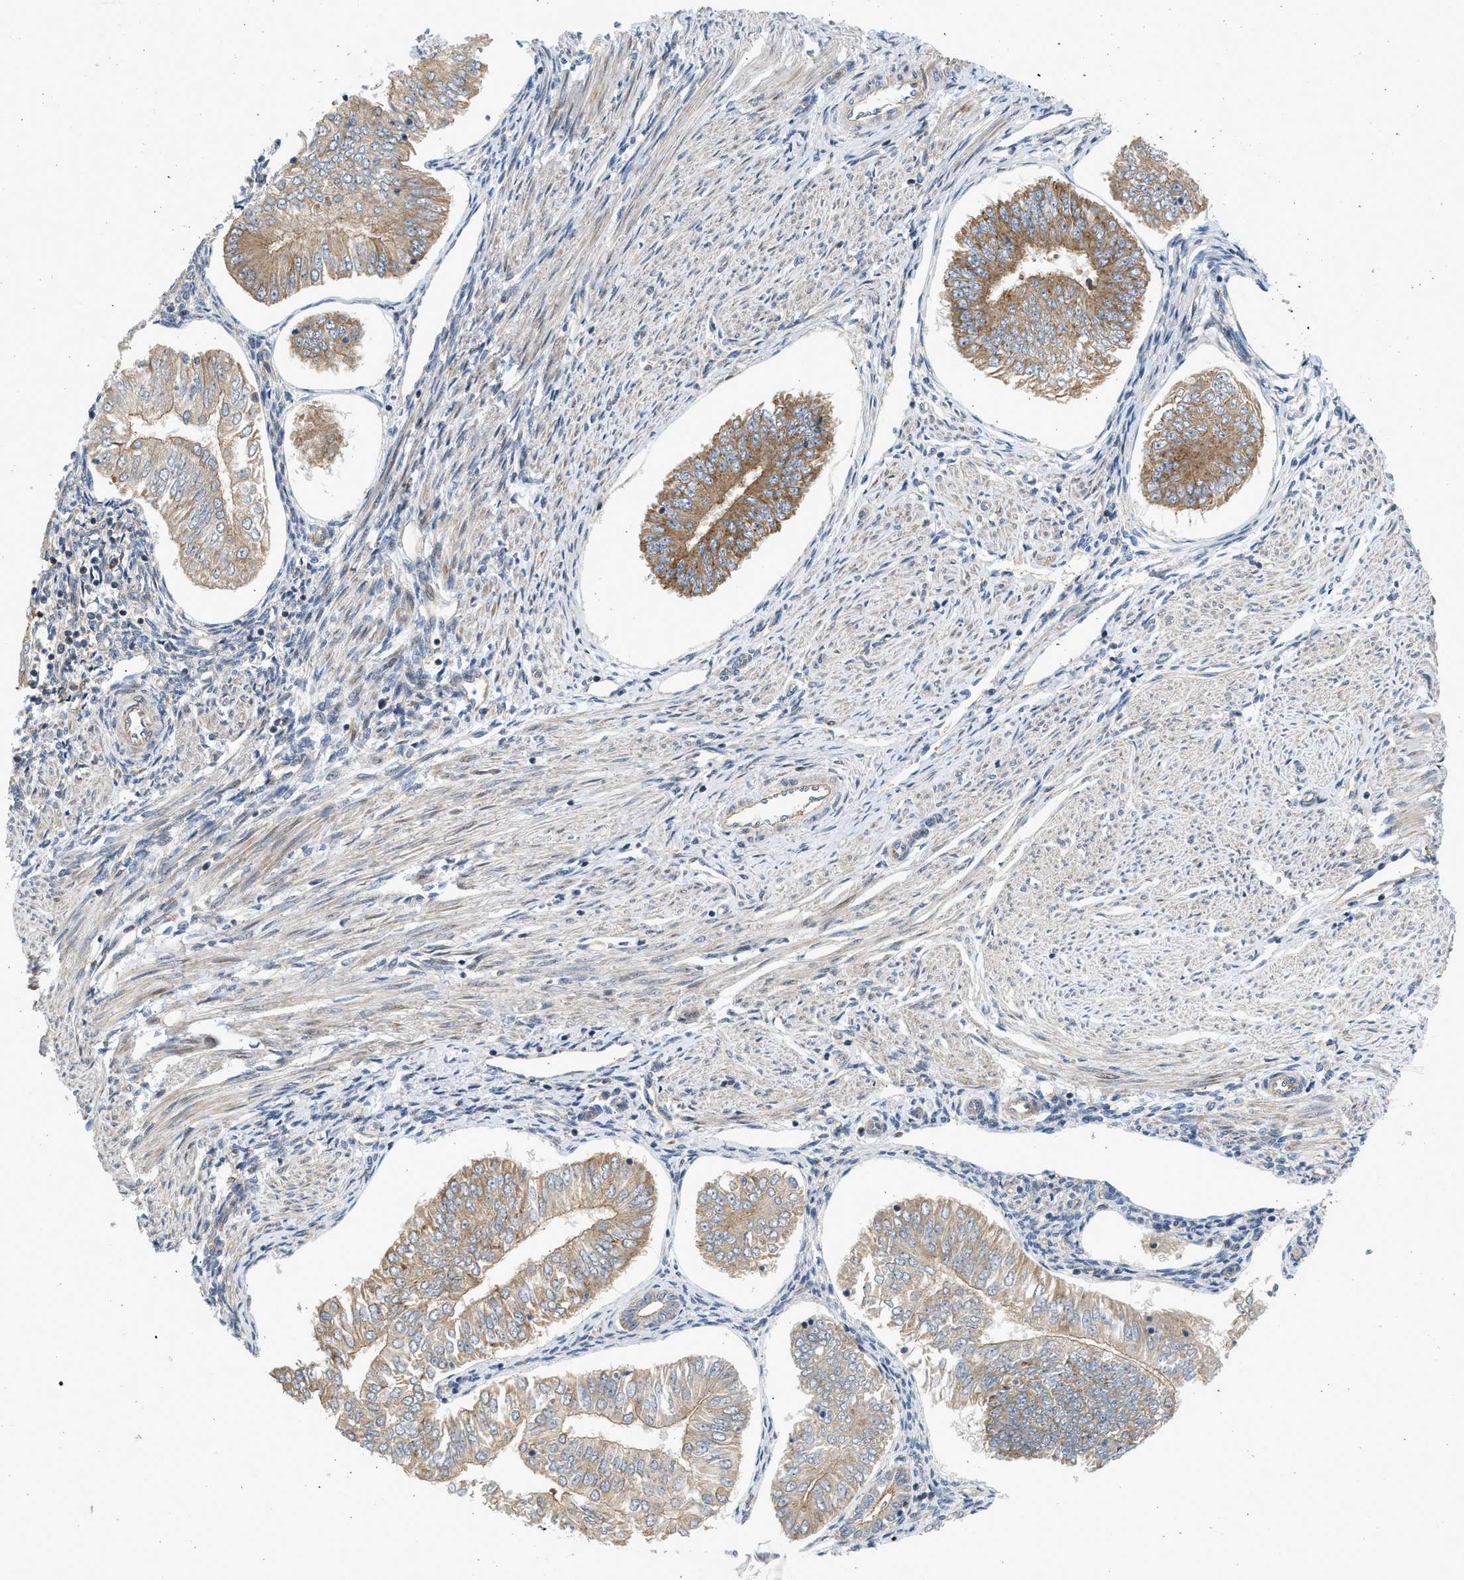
{"staining": {"intensity": "moderate", "quantity": ">75%", "location": "cytoplasmic/membranous"}, "tissue": "endometrial cancer", "cell_type": "Tumor cells", "image_type": "cancer", "snomed": [{"axis": "morphology", "description": "Adenocarcinoma, NOS"}, {"axis": "topography", "description": "Endometrium"}], "caption": "A histopathology image showing moderate cytoplasmic/membranous positivity in approximately >75% of tumor cells in adenocarcinoma (endometrial), as visualized by brown immunohistochemical staining.", "gene": "NRSN2", "patient": {"sex": "female", "age": 53}}